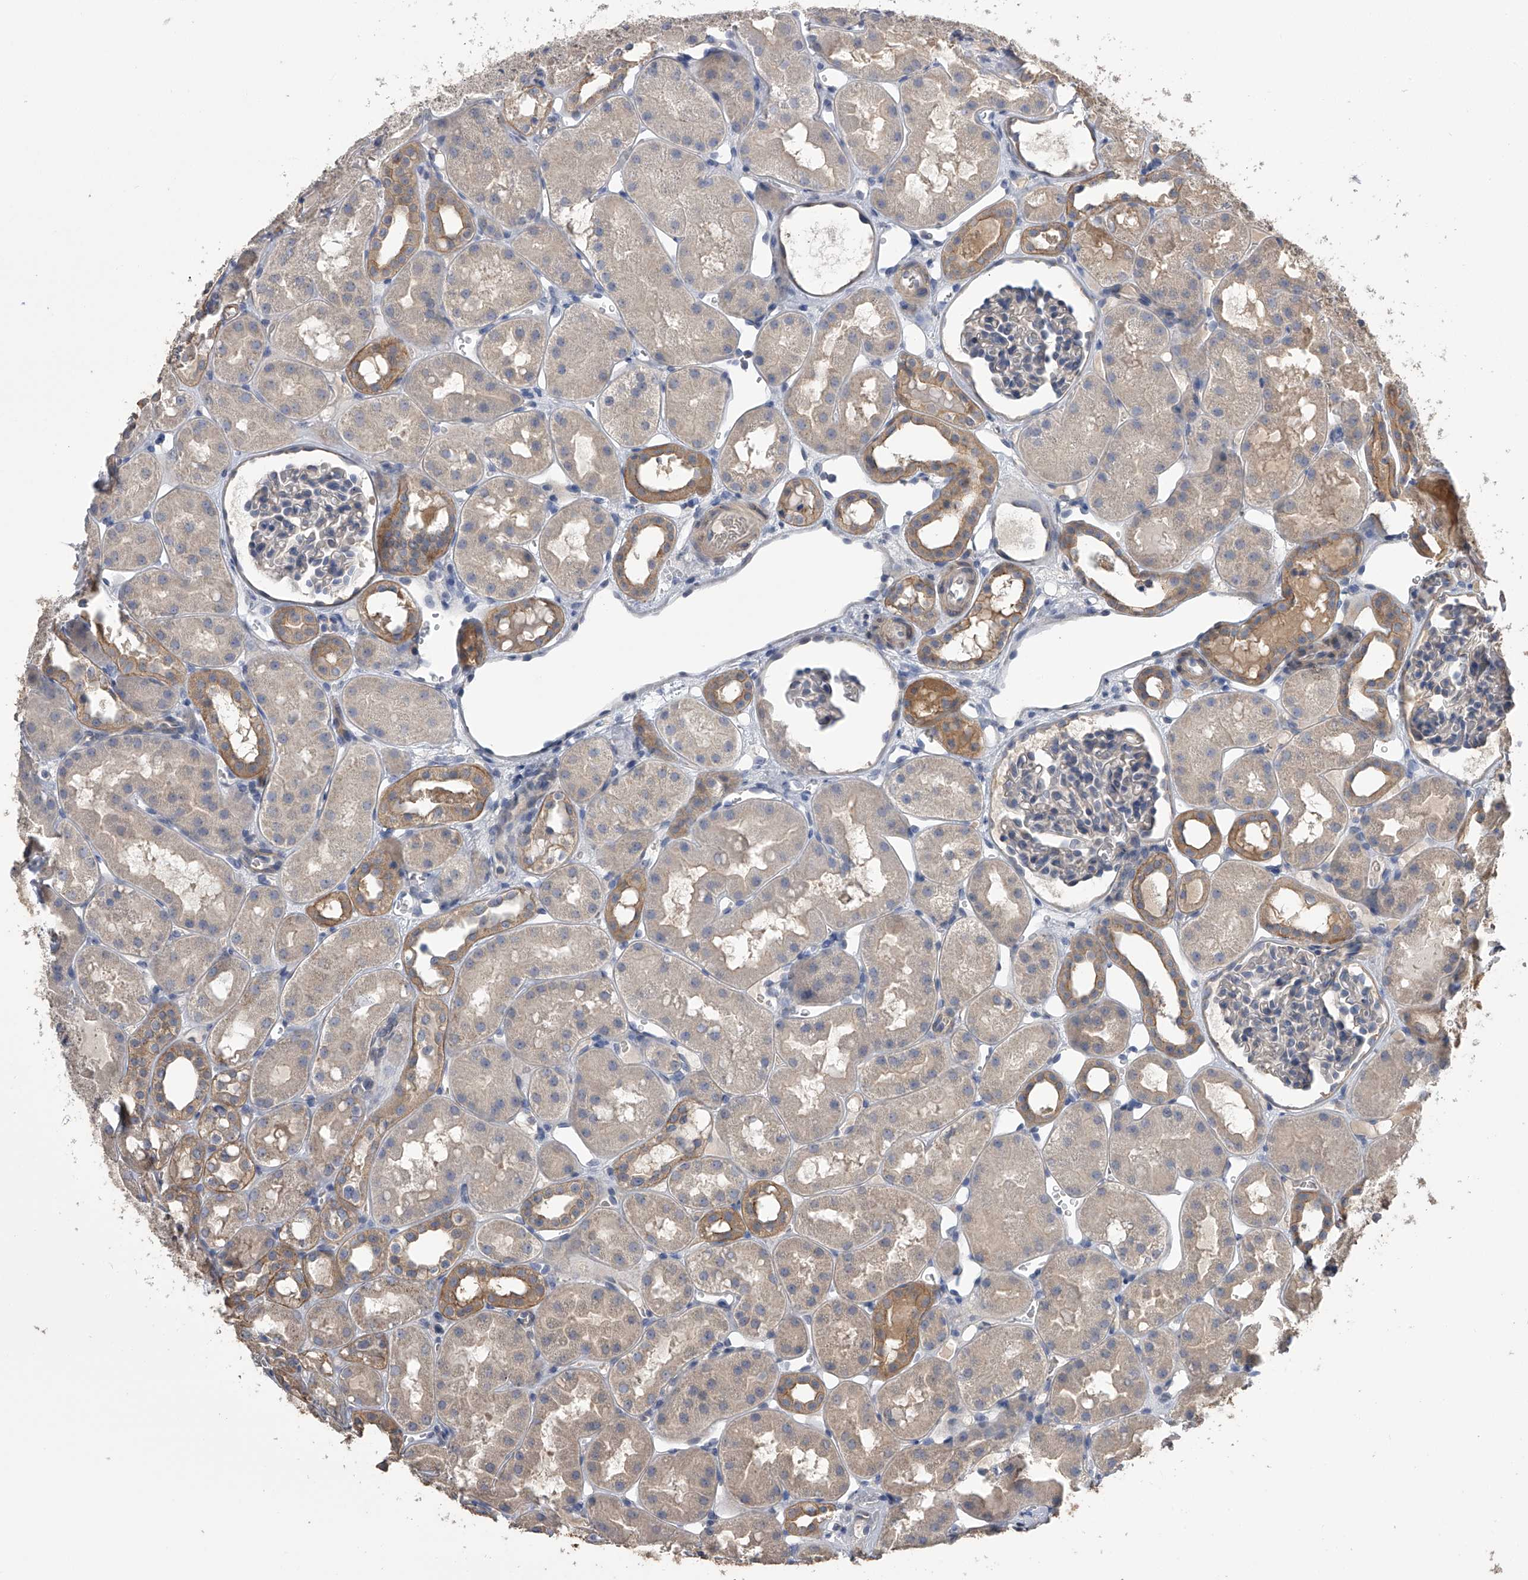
{"staining": {"intensity": "negative", "quantity": "none", "location": "none"}, "tissue": "kidney", "cell_type": "Cells in glomeruli", "image_type": "normal", "snomed": [{"axis": "morphology", "description": "Normal tissue, NOS"}, {"axis": "topography", "description": "Kidney"}], "caption": "Immunohistochemical staining of unremarkable kidney shows no significant expression in cells in glomeruli. Brightfield microscopy of IHC stained with DAB (brown) and hematoxylin (blue), captured at high magnification.", "gene": "ZNF343", "patient": {"sex": "male", "age": 16}}